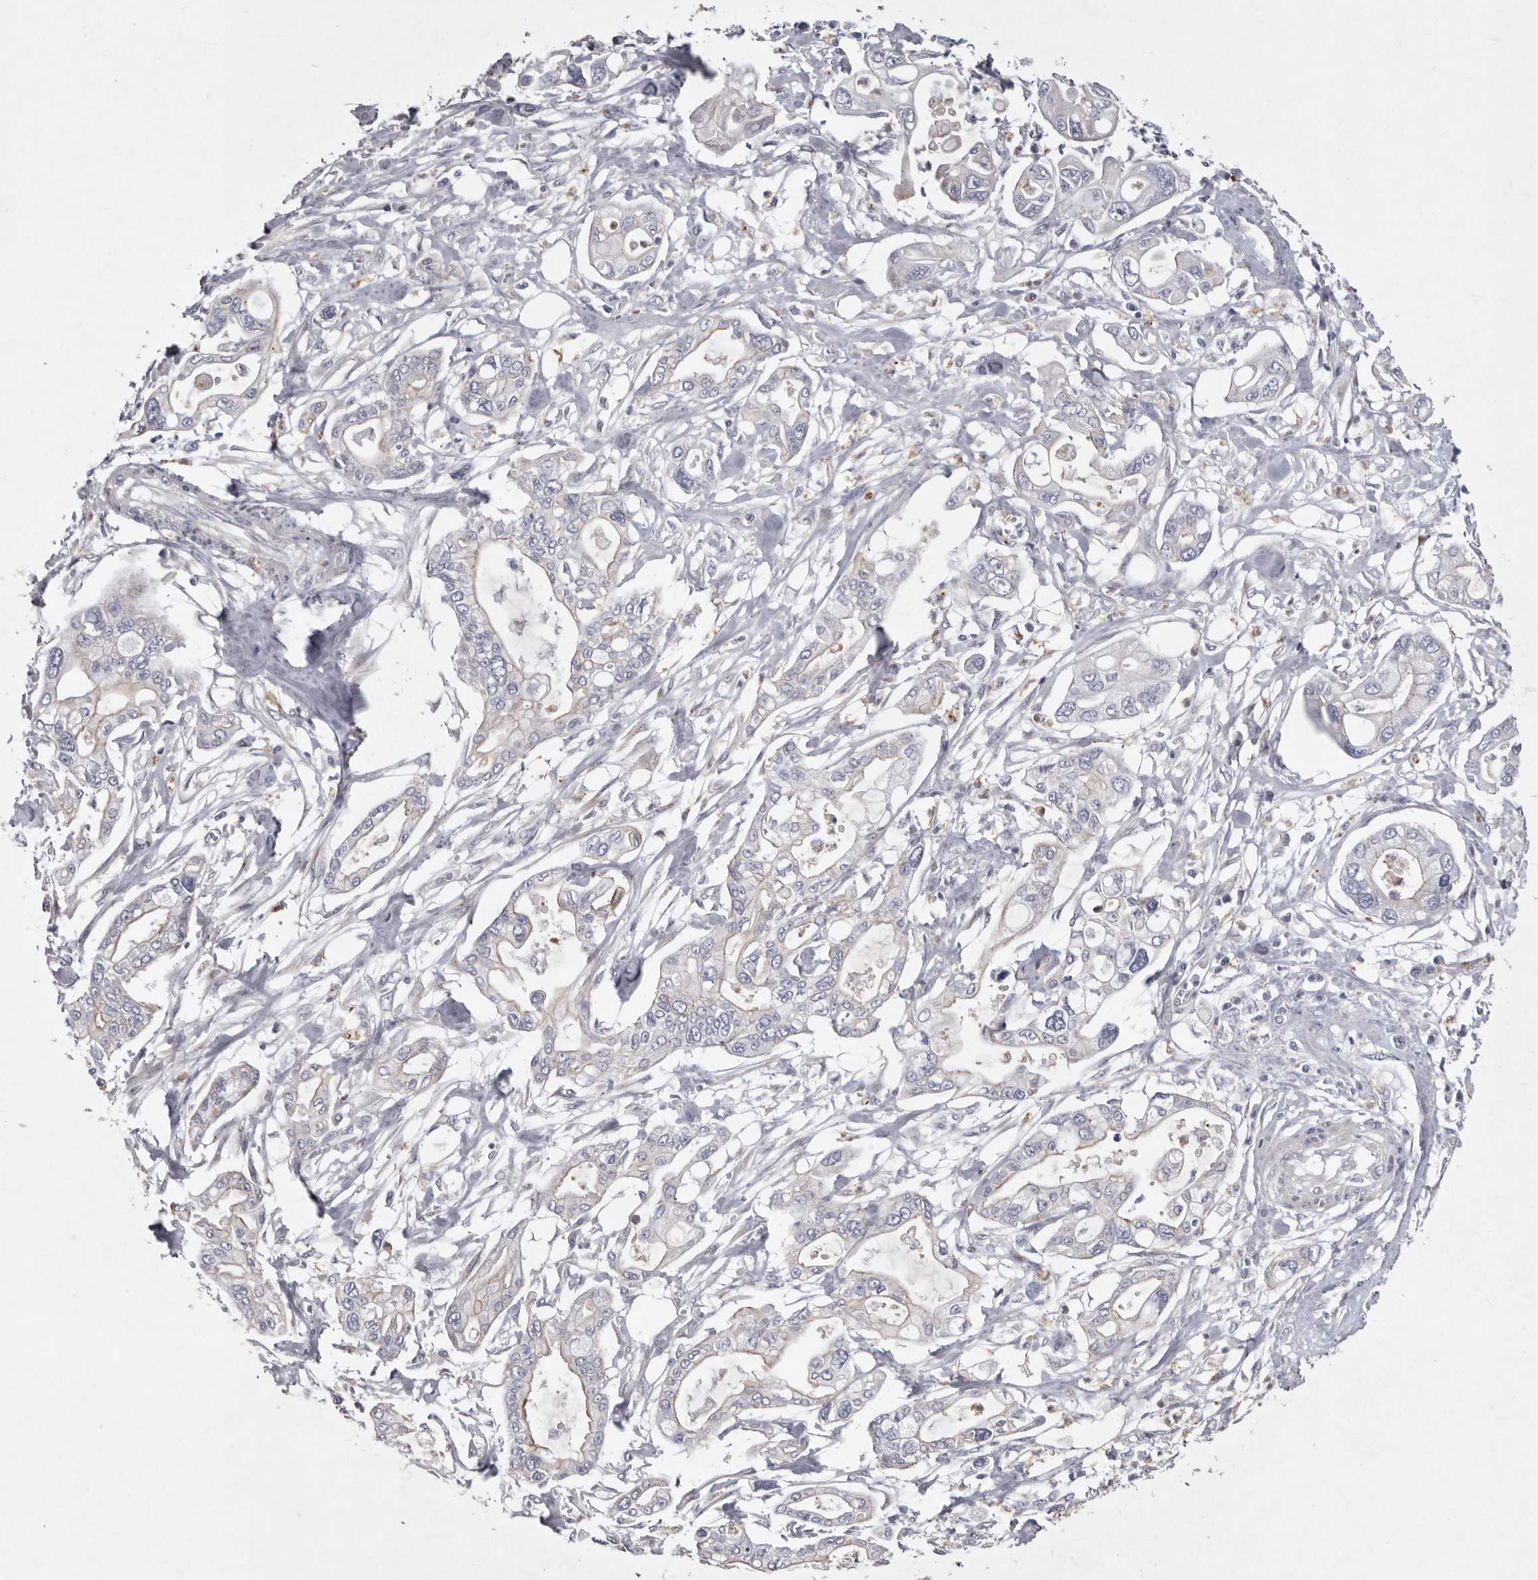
{"staining": {"intensity": "negative", "quantity": "none", "location": "none"}, "tissue": "pancreatic cancer", "cell_type": "Tumor cells", "image_type": "cancer", "snomed": [{"axis": "morphology", "description": "Adenocarcinoma, NOS"}, {"axis": "topography", "description": "Pancreas"}], "caption": "Adenocarcinoma (pancreatic) was stained to show a protein in brown. There is no significant expression in tumor cells.", "gene": "NKAIN4", "patient": {"sex": "male", "age": 68}}